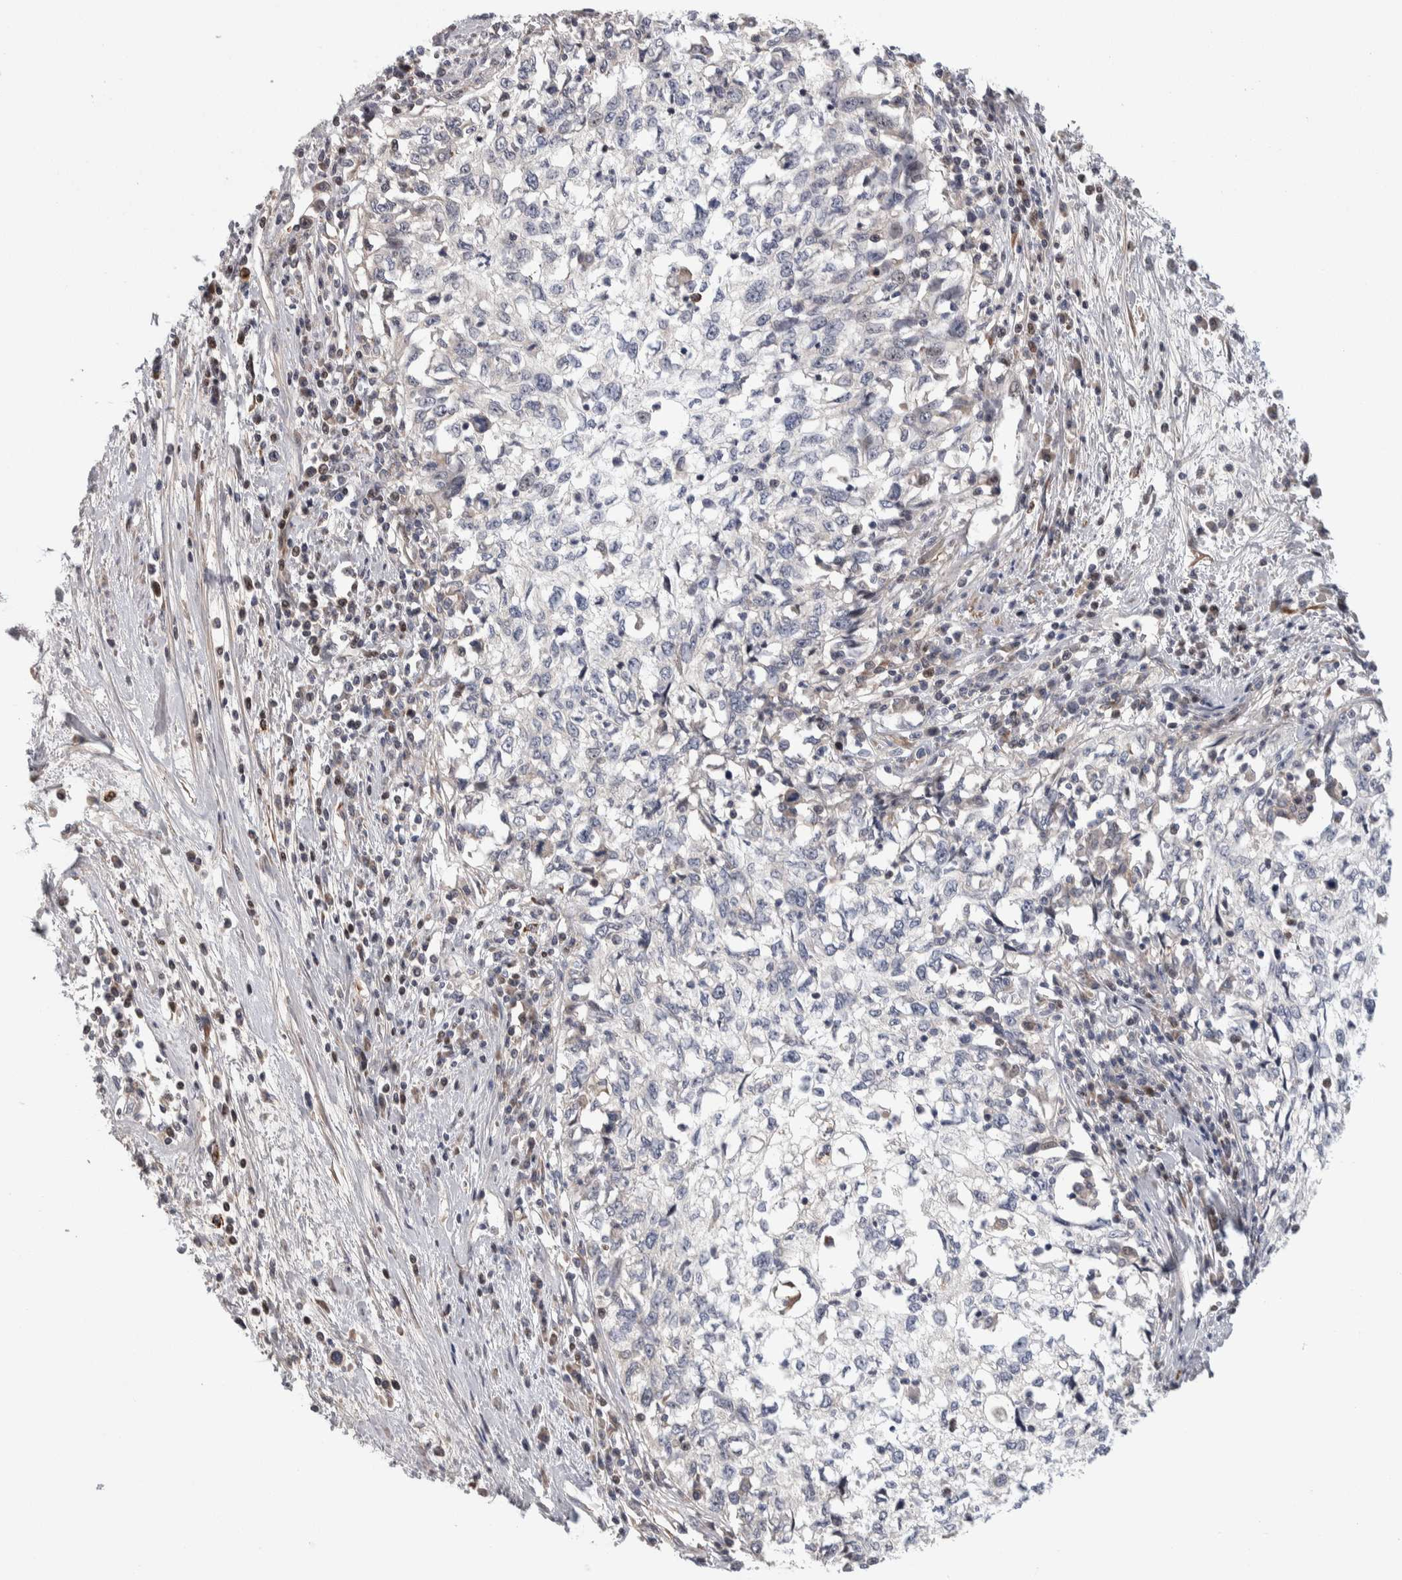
{"staining": {"intensity": "negative", "quantity": "none", "location": "none"}, "tissue": "cervical cancer", "cell_type": "Tumor cells", "image_type": "cancer", "snomed": [{"axis": "morphology", "description": "Squamous cell carcinoma, NOS"}, {"axis": "topography", "description": "Cervix"}], "caption": "High power microscopy histopathology image of an IHC histopathology image of cervical cancer, revealing no significant expression in tumor cells. (IHC, brightfield microscopy, high magnification).", "gene": "PSMG3", "patient": {"sex": "female", "age": 57}}